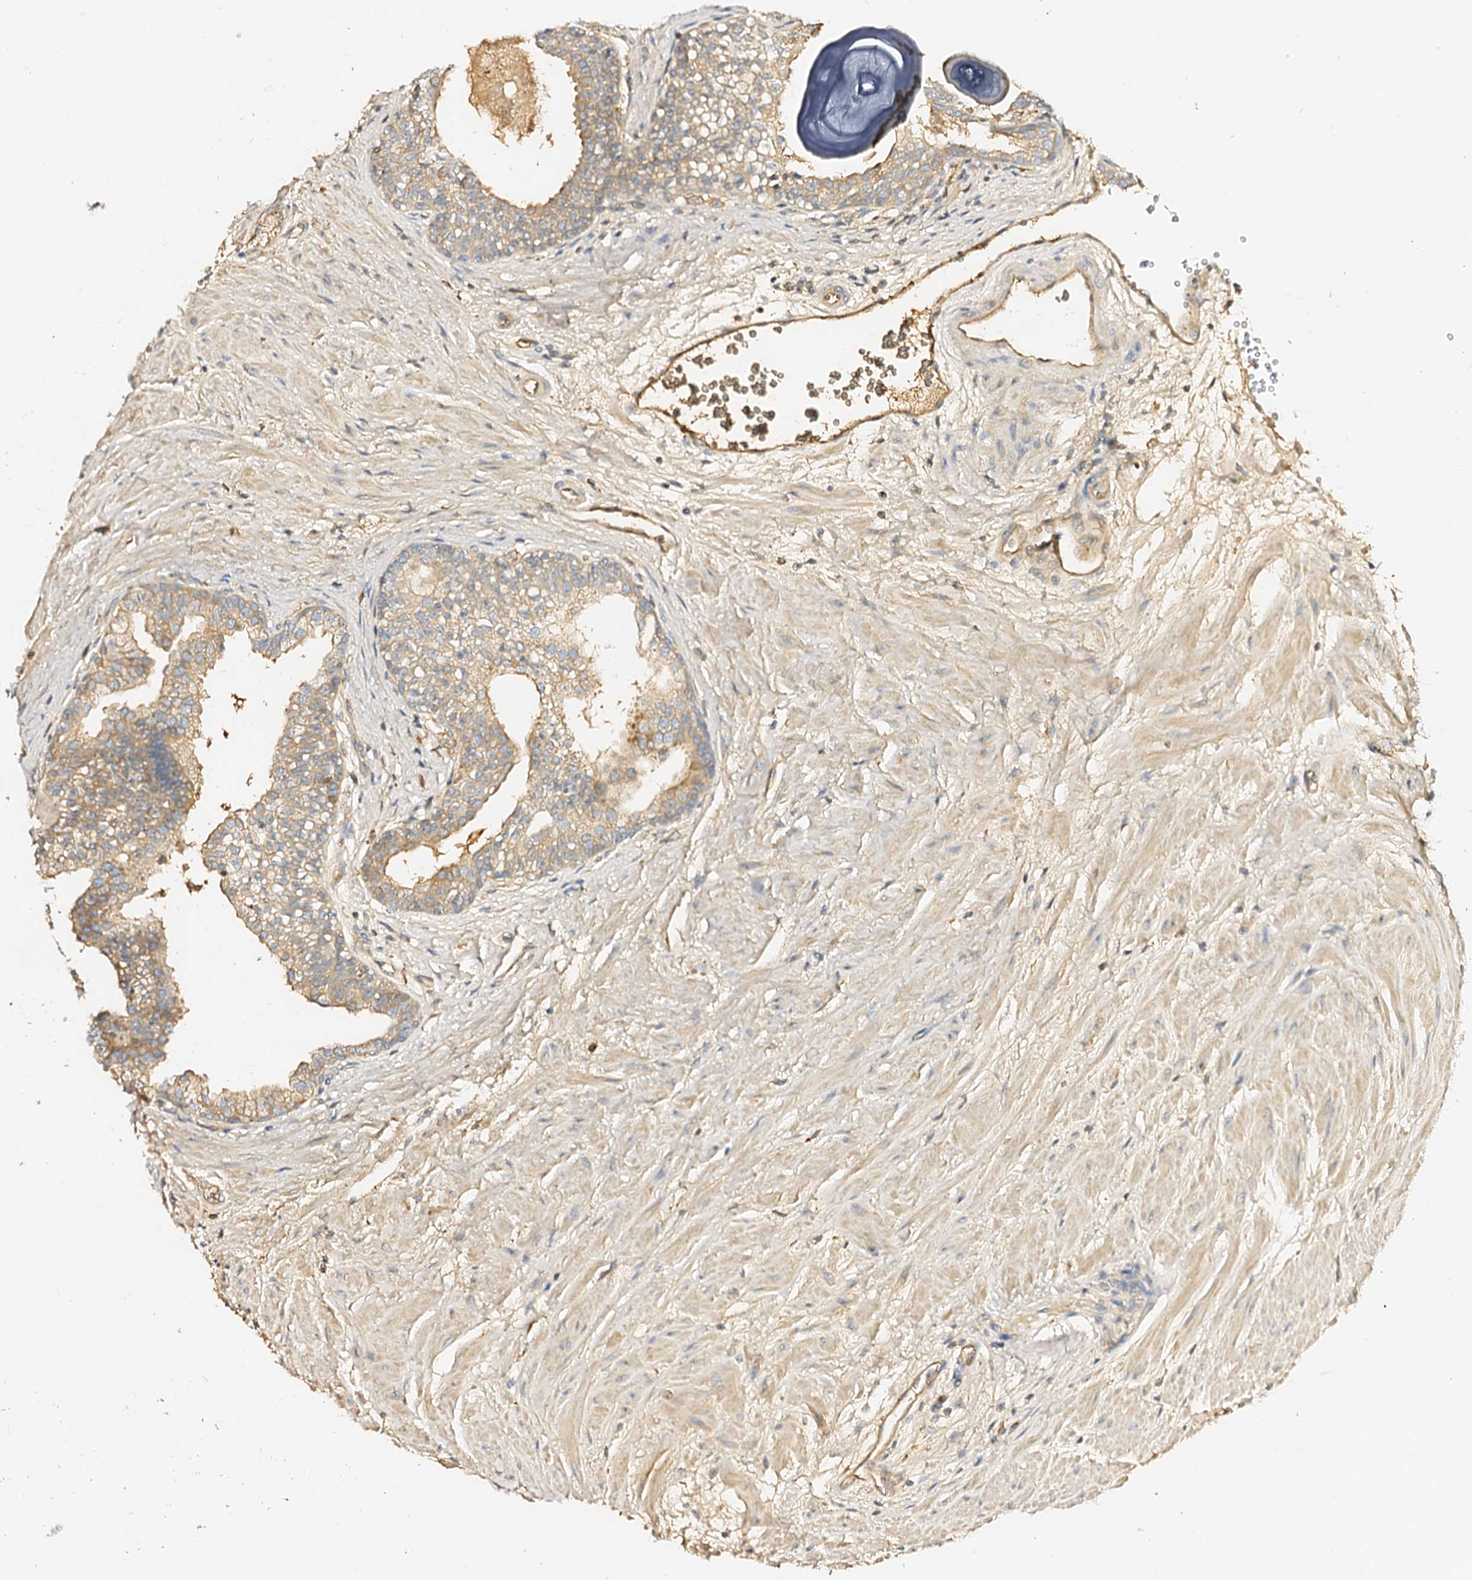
{"staining": {"intensity": "moderate", "quantity": "25%-75%", "location": "cytoplasmic/membranous"}, "tissue": "prostate", "cell_type": "Glandular cells", "image_type": "normal", "snomed": [{"axis": "morphology", "description": "Normal tissue, NOS"}, {"axis": "topography", "description": "Prostate"}], "caption": "This is a histology image of immunohistochemistry (IHC) staining of unremarkable prostate, which shows moderate positivity in the cytoplasmic/membranous of glandular cells.", "gene": "CSKMT", "patient": {"sex": "male", "age": 48}}